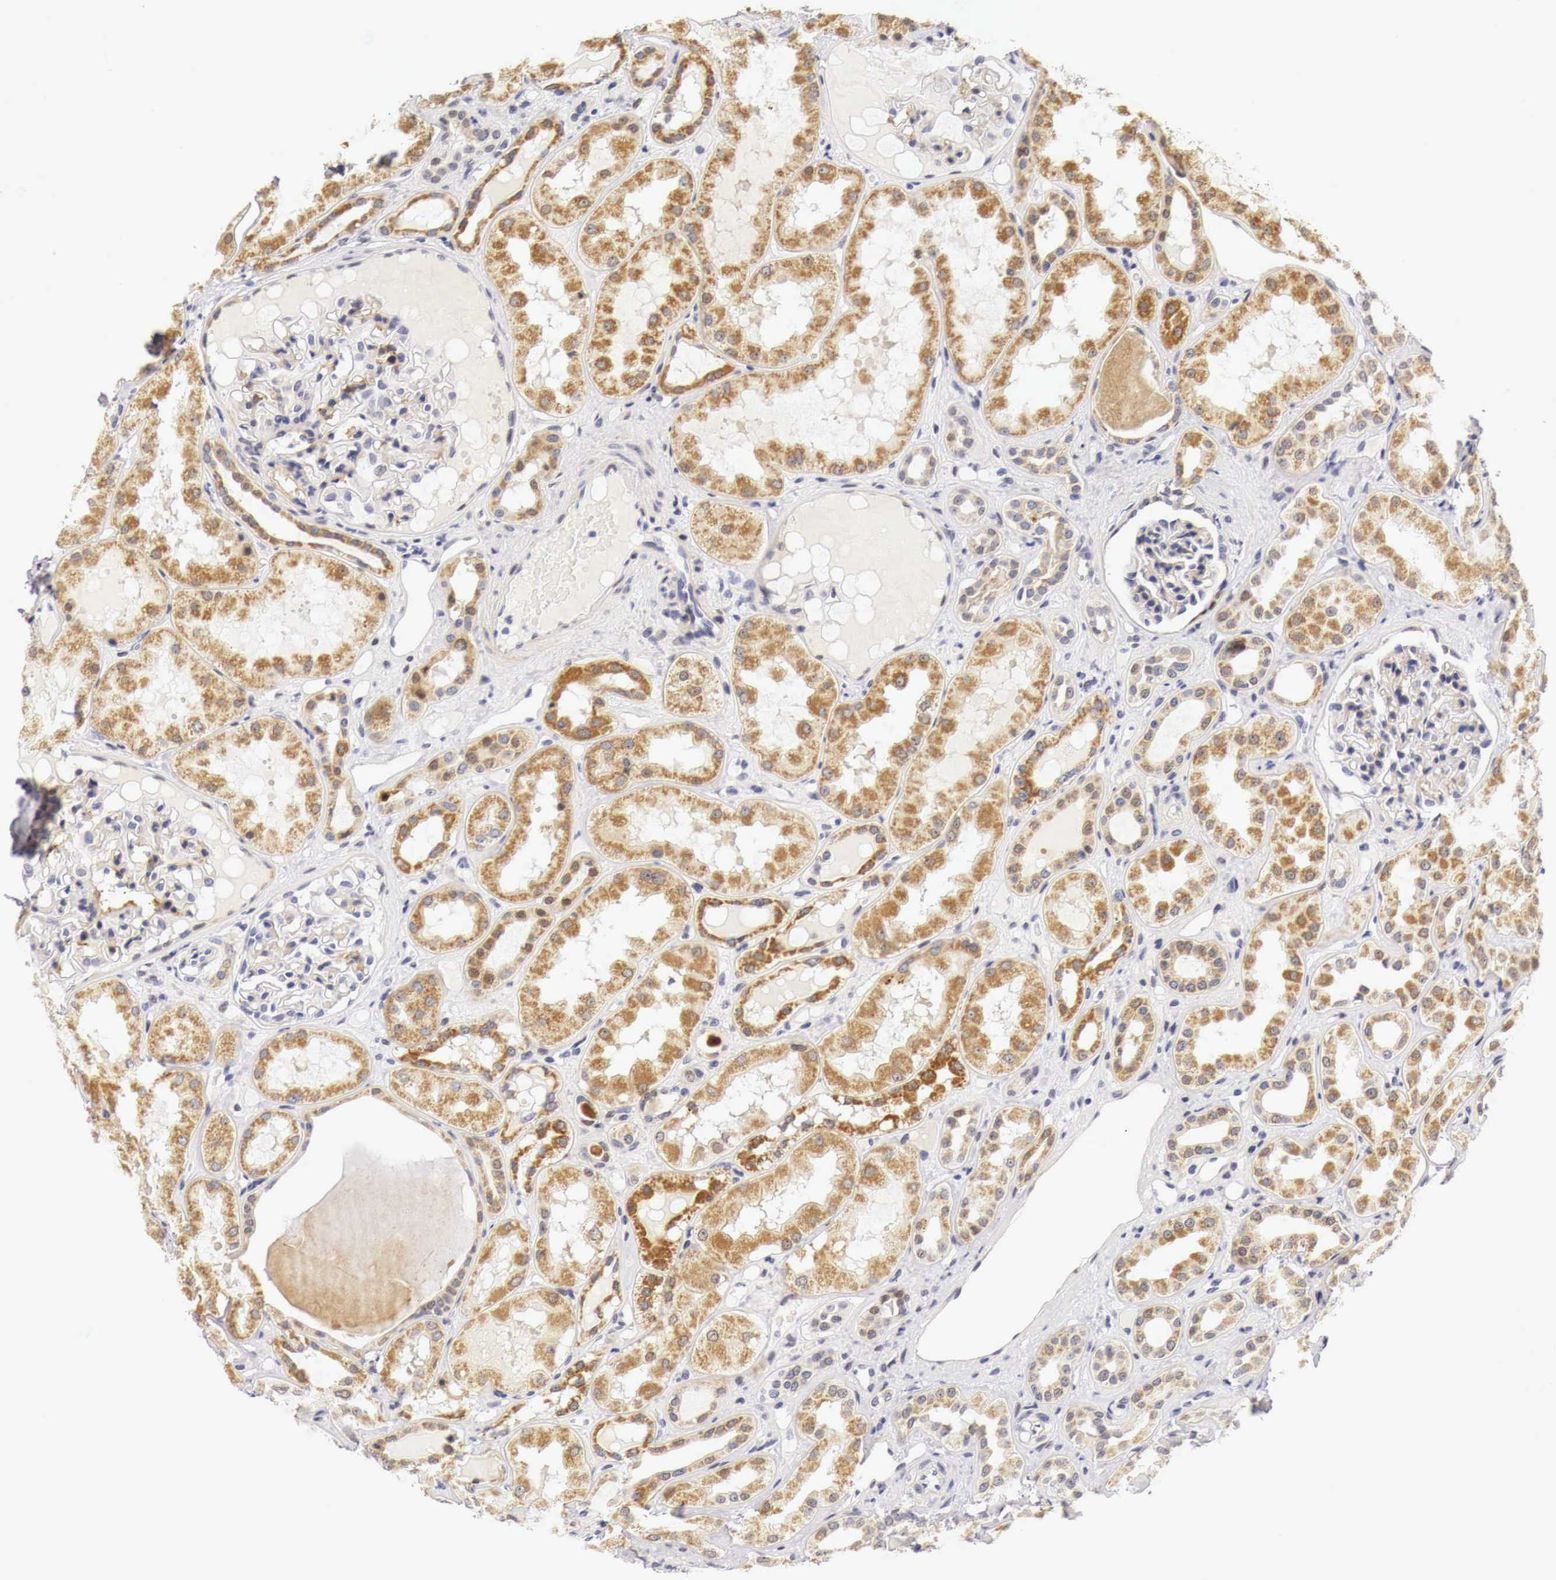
{"staining": {"intensity": "negative", "quantity": "none", "location": "none"}, "tissue": "kidney", "cell_type": "Cells in glomeruli", "image_type": "normal", "snomed": [{"axis": "morphology", "description": "Normal tissue, NOS"}, {"axis": "topography", "description": "Kidney"}], "caption": "Photomicrograph shows no significant protein positivity in cells in glomeruli of unremarkable kidney.", "gene": "CASP3", "patient": {"sex": "male", "age": 36}}